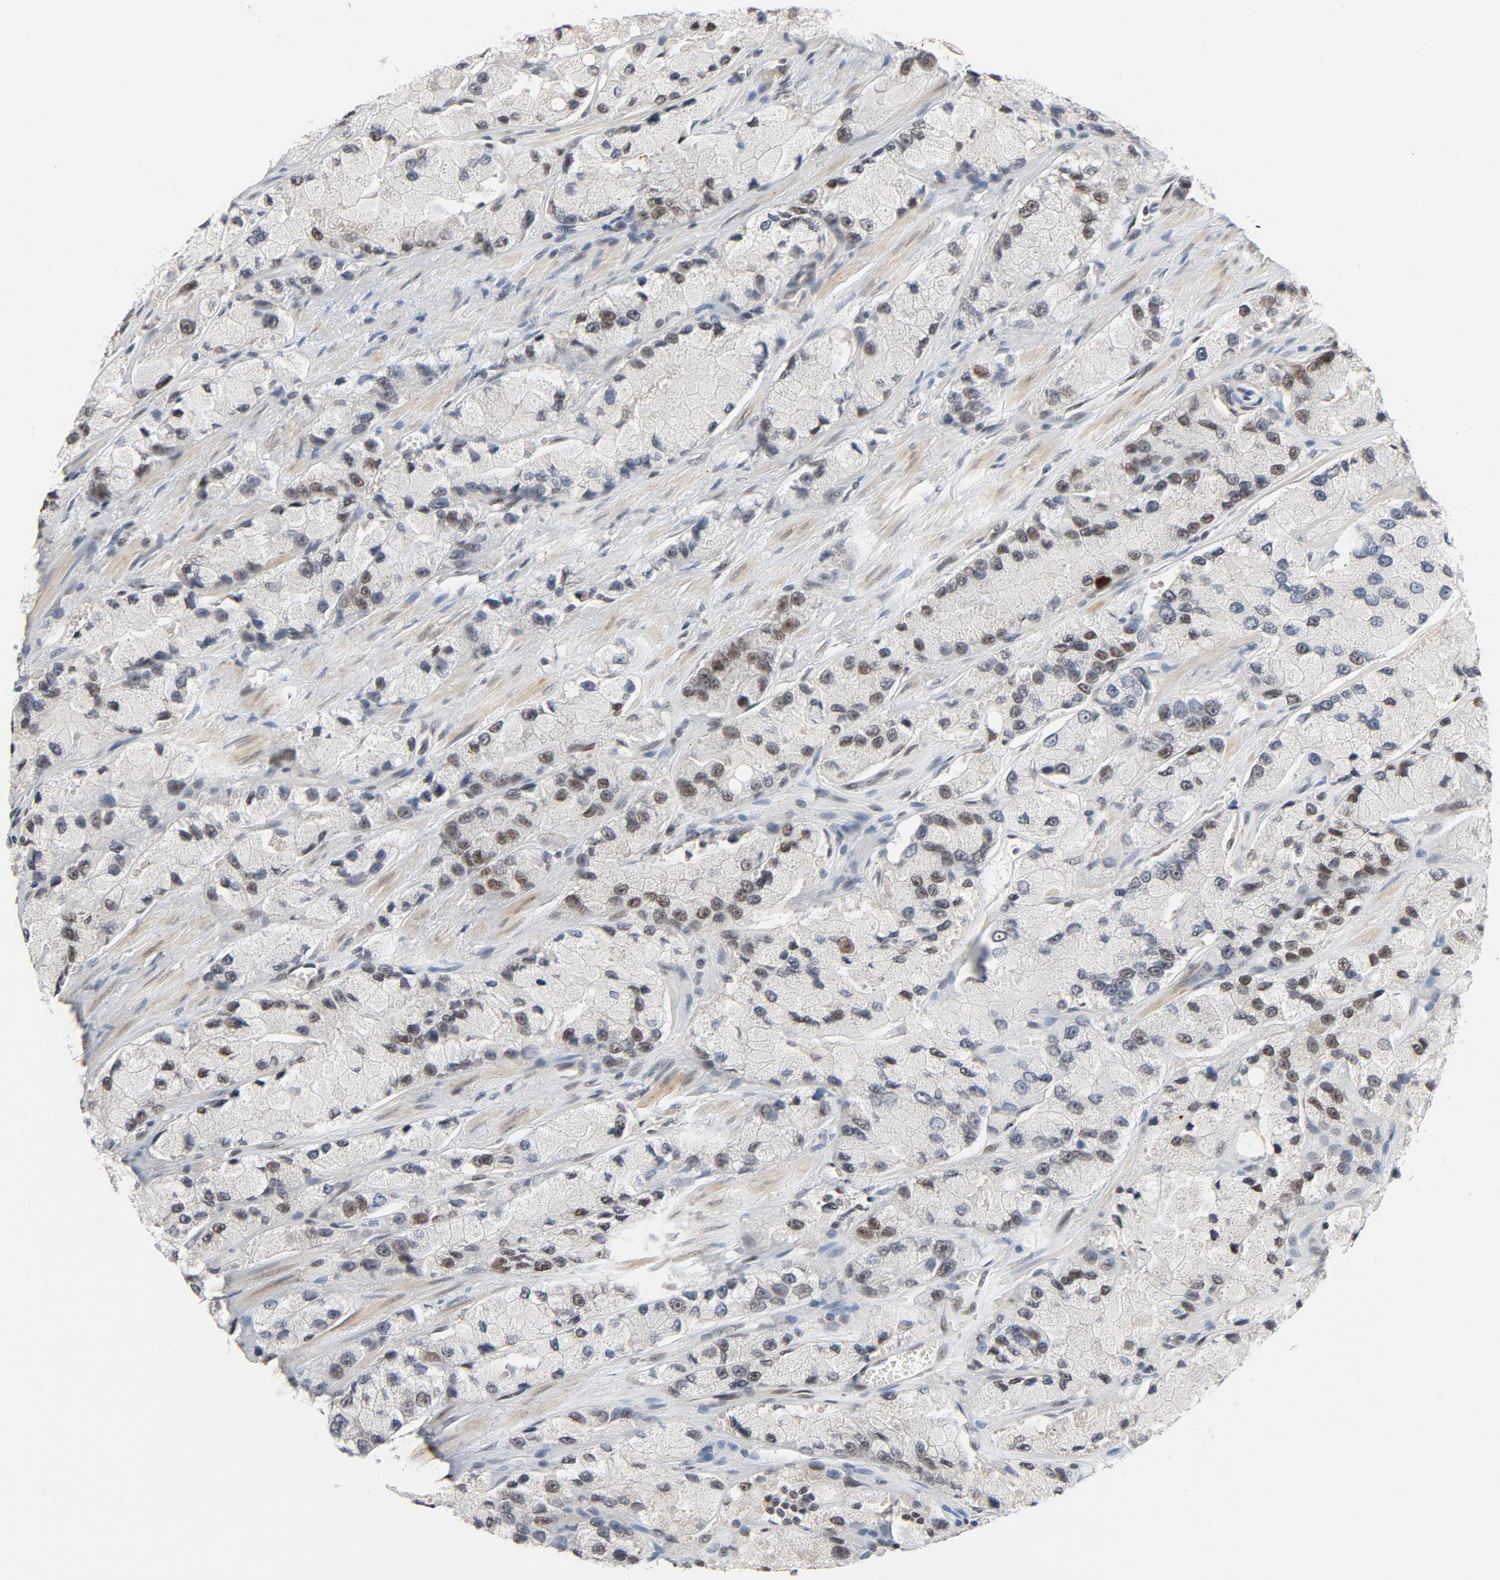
{"staining": {"intensity": "moderate", "quantity": ">75%", "location": "nuclear"}, "tissue": "prostate cancer", "cell_type": "Tumor cells", "image_type": "cancer", "snomed": [{"axis": "morphology", "description": "Adenocarcinoma, High grade"}, {"axis": "topography", "description": "Prostate"}], "caption": "Immunohistochemical staining of human prostate cancer (high-grade adenocarcinoma) exhibits moderate nuclear protein positivity in approximately >75% of tumor cells.", "gene": "SMARCD1", "patient": {"sex": "male", "age": 58}}